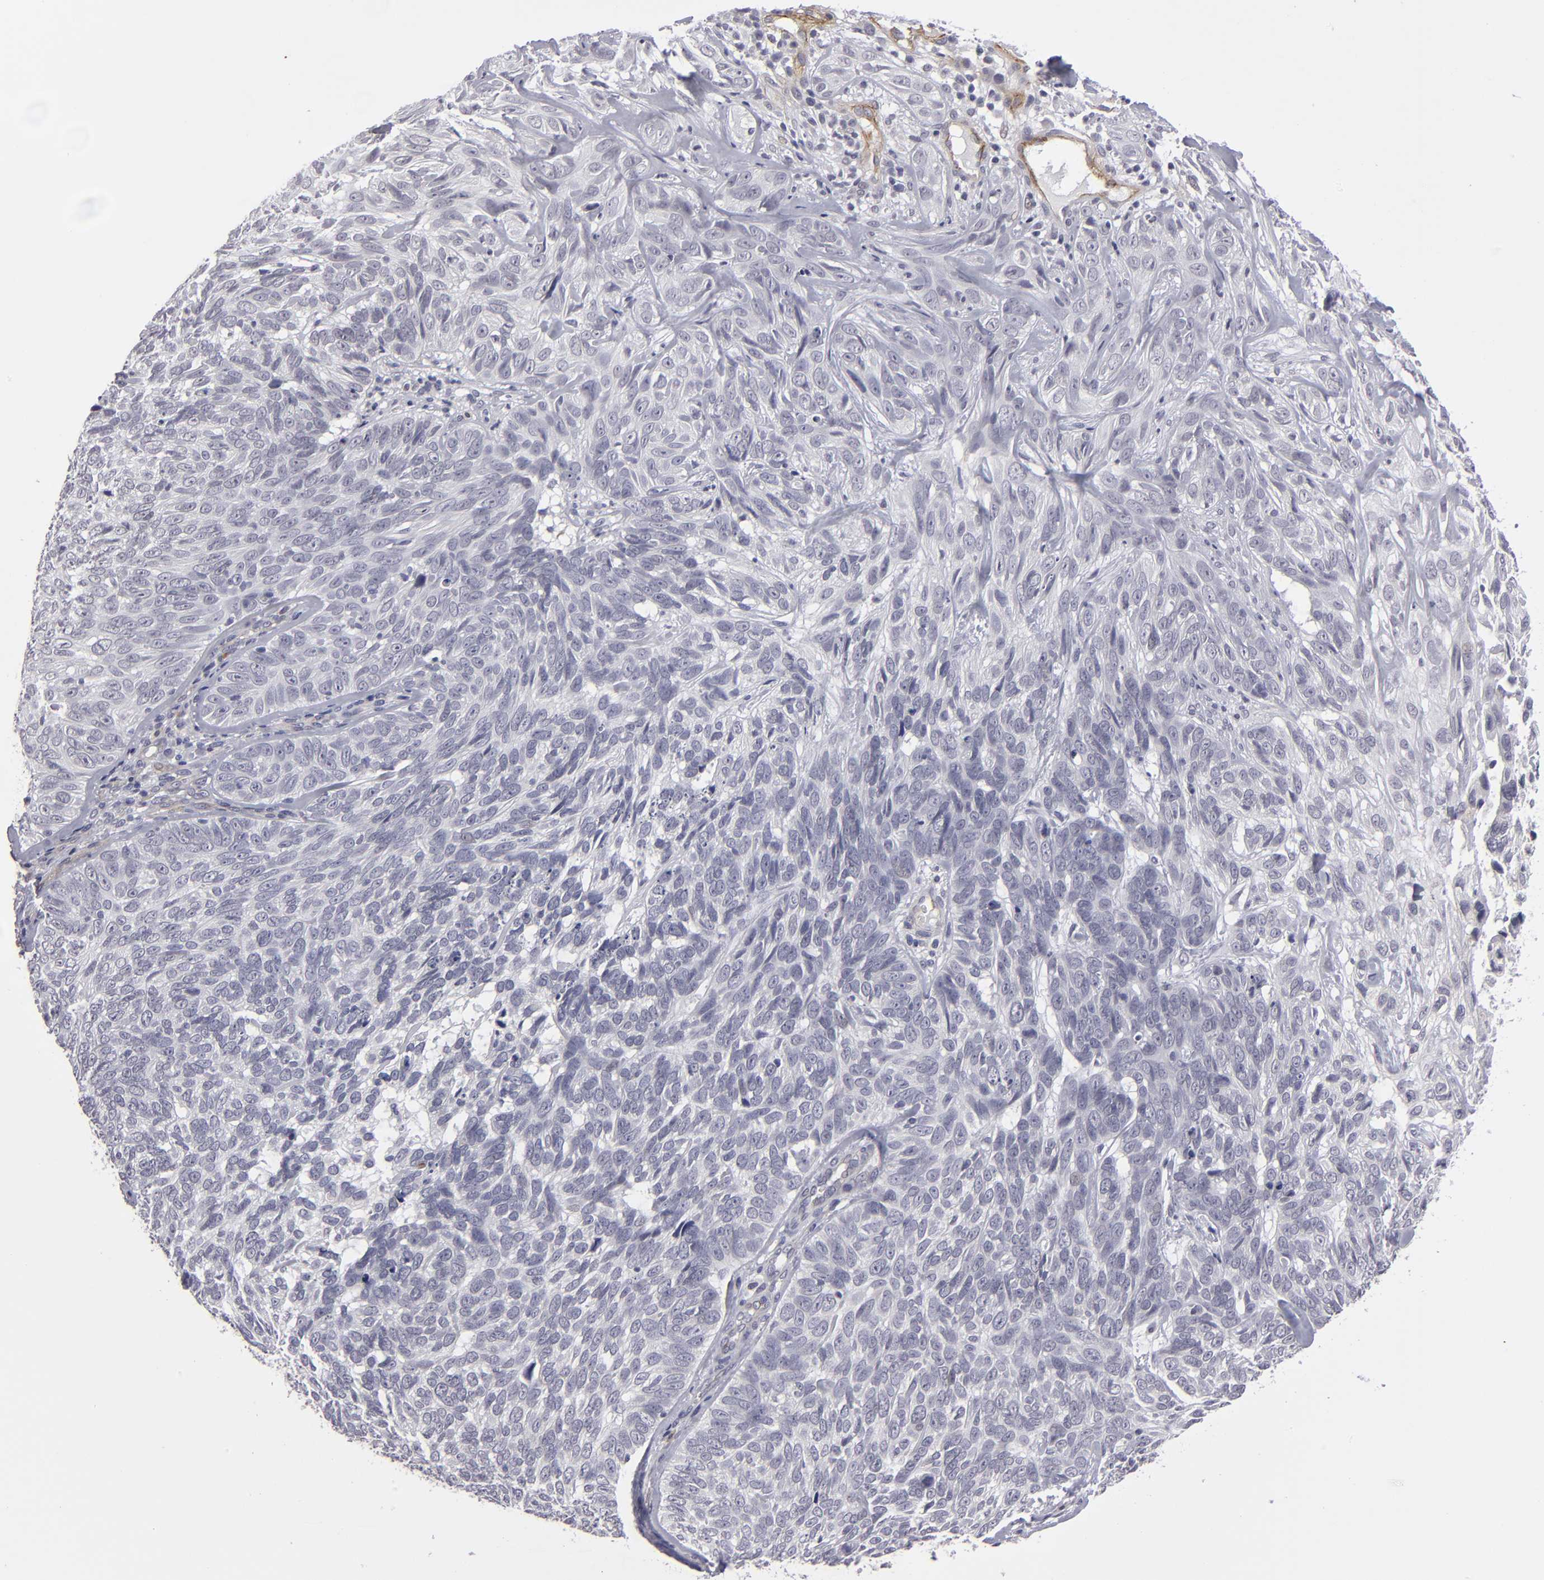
{"staining": {"intensity": "negative", "quantity": "none", "location": "none"}, "tissue": "skin cancer", "cell_type": "Tumor cells", "image_type": "cancer", "snomed": [{"axis": "morphology", "description": "Basal cell carcinoma"}, {"axis": "topography", "description": "Skin"}], "caption": "Micrograph shows no protein staining in tumor cells of skin cancer (basal cell carcinoma) tissue.", "gene": "ZNF175", "patient": {"sex": "male", "age": 72}}